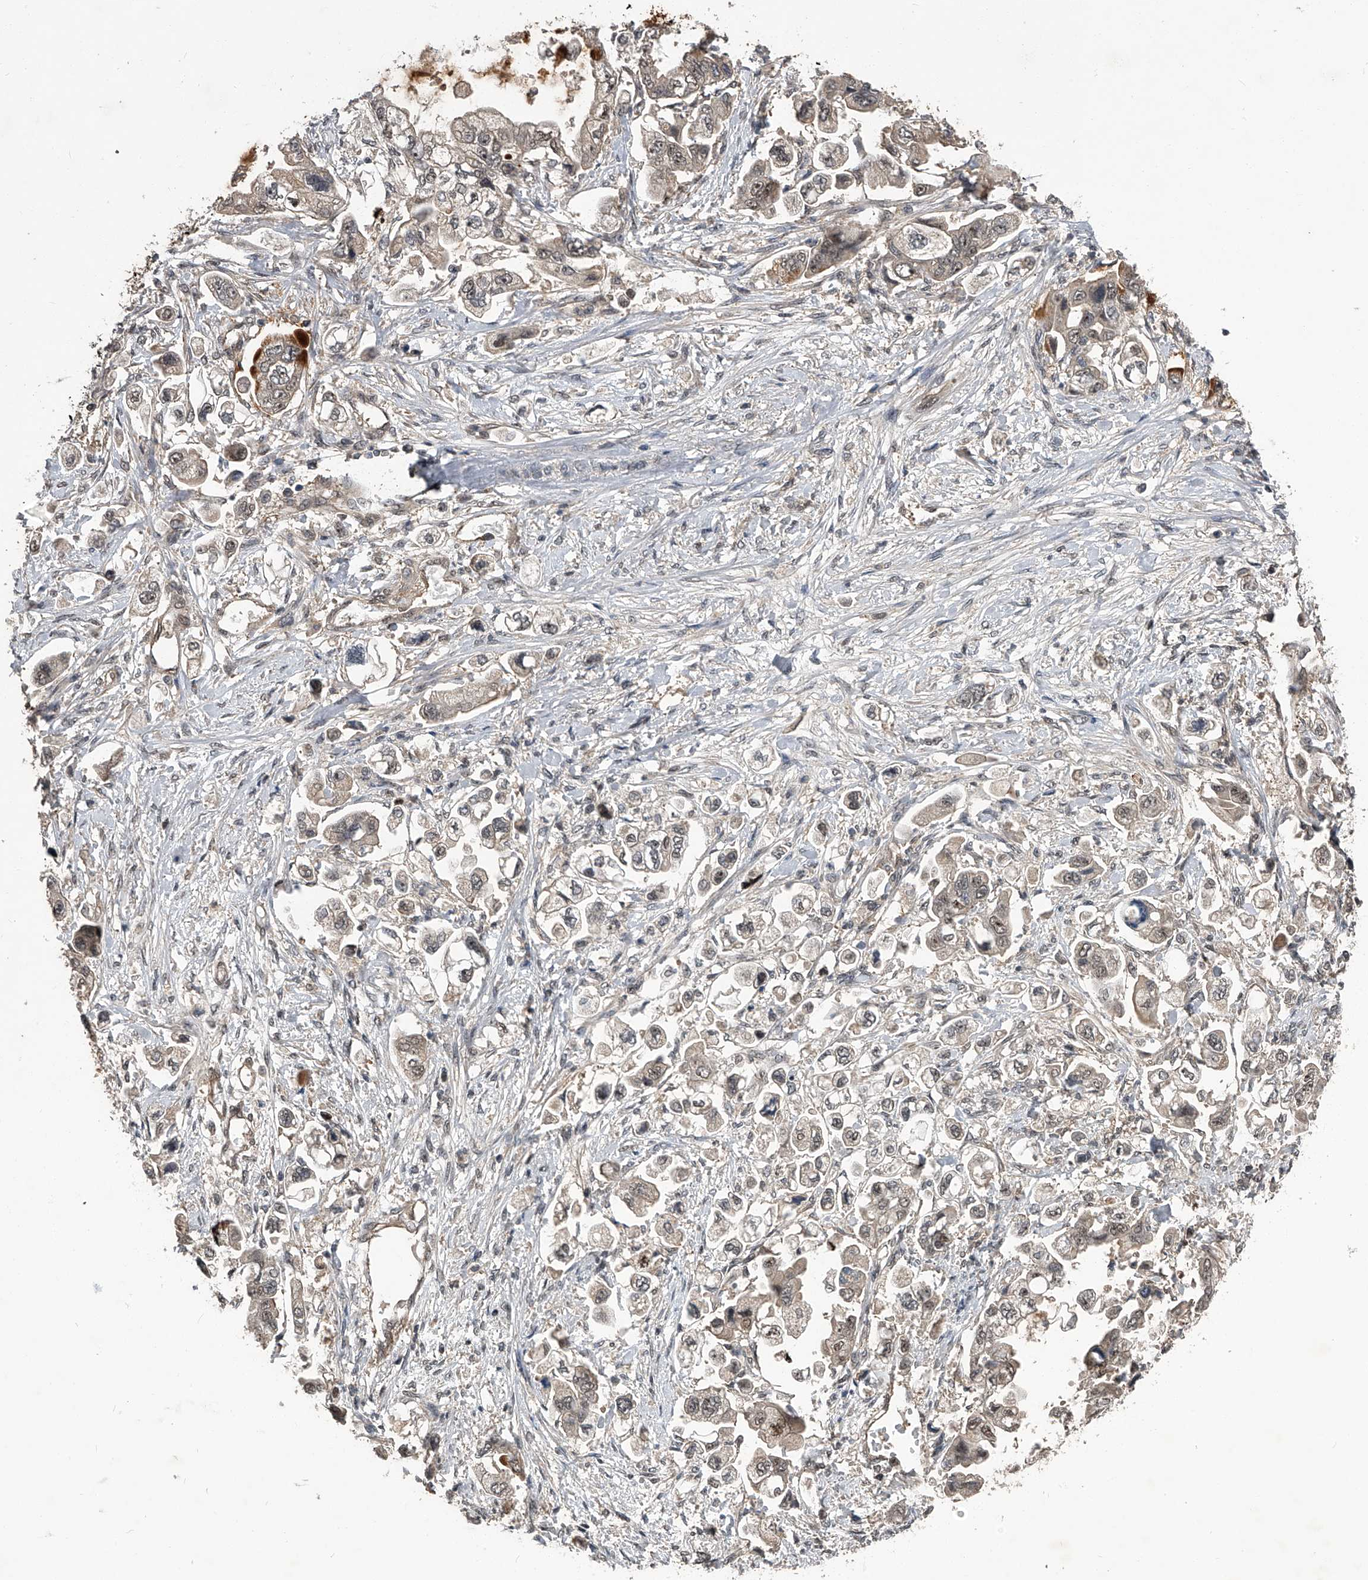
{"staining": {"intensity": "moderate", "quantity": "25%-75%", "location": "nuclear"}, "tissue": "stomach cancer", "cell_type": "Tumor cells", "image_type": "cancer", "snomed": [{"axis": "morphology", "description": "Adenocarcinoma, NOS"}, {"axis": "topography", "description": "Stomach"}], "caption": "Immunohistochemistry (IHC) micrograph of neoplastic tissue: adenocarcinoma (stomach) stained using IHC displays medium levels of moderate protein expression localized specifically in the nuclear of tumor cells, appearing as a nuclear brown color.", "gene": "SLC12A8", "patient": {"sex": "male", "age": 62}}